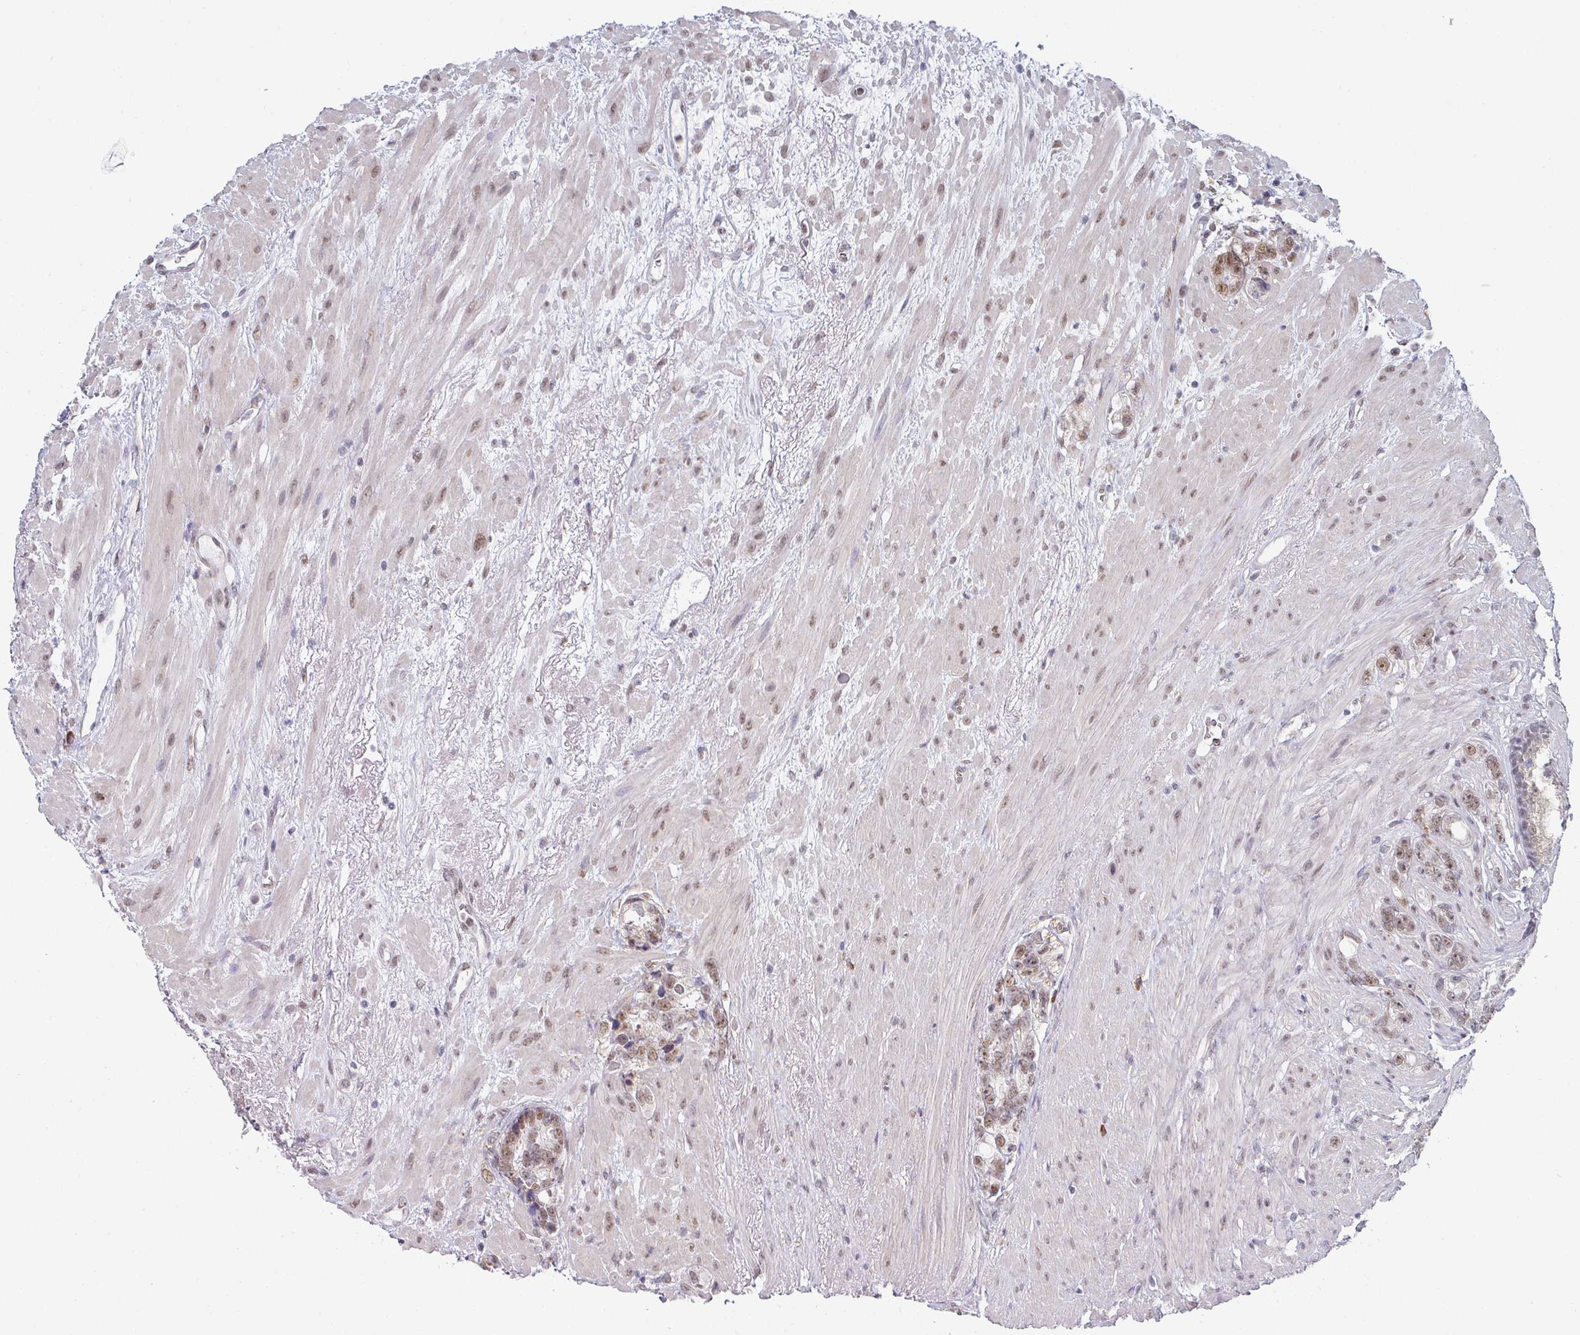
{"staining": {"intensity": "moderate", "quantity": ">75%", "location": "nuclear"}, "tissue": "prostate cancer", "cell_type": "Tumor cells", "image_type": "cancer", "snomed": [{"axis": "morphology", "description": "Adenocarcinoma, High grade"}, {"axis": "topography", "description": "Prostate"}], "caption": "Prostate cancer stained for a protein exhibits moderate nuclear positivity in tumor cells.", "gene": "TMED5", "patient": {"sex": "male", "age": 74}}